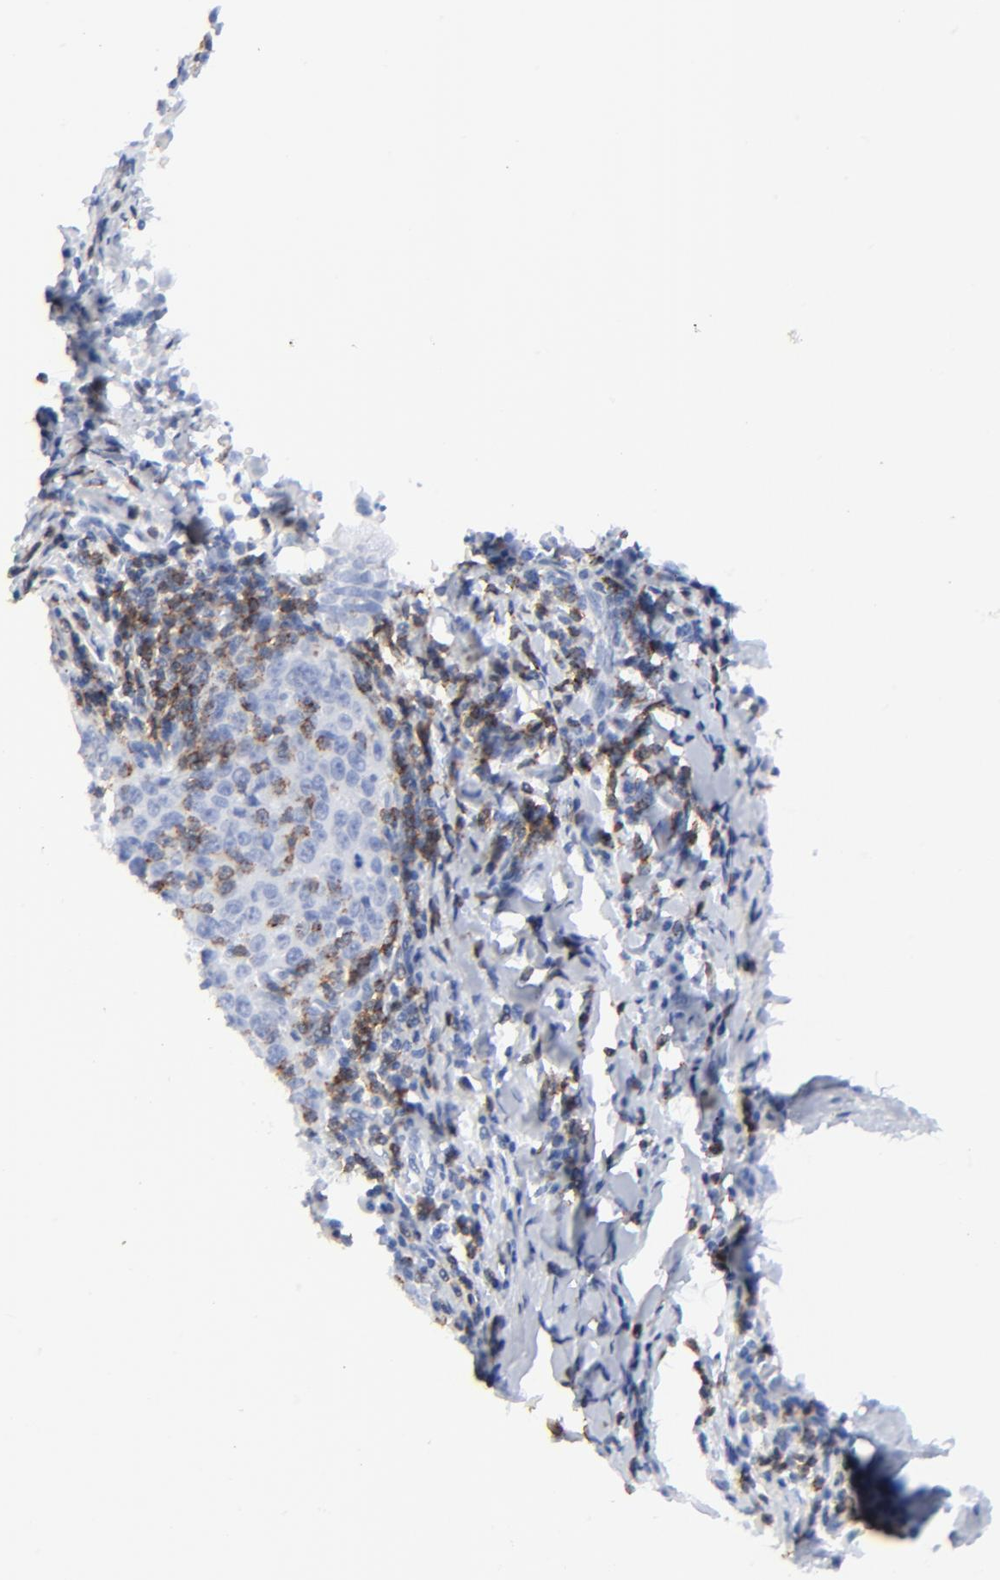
{"staining": {"intensity": "negative", "quantity": "none", "location": "none"}, "tissue": "cervical cancer", "cell_type": "Tumor cells", "image_type": "cancer", "snomed": [{"axis": "morphology", "description": "Squamous cell carcinoma, NOS"}, {"axis": "topography", "description": "Cervix"}], "caption": "IHC histopathology image of neoplastic tissue: cervical squamous cell carcinoma stained with DAB (3,3'-diaminobenzidine) displays no significant protein expression in tumor cells.", "gene": "LCK", "patient": {"sex": "female", "age": 27}}